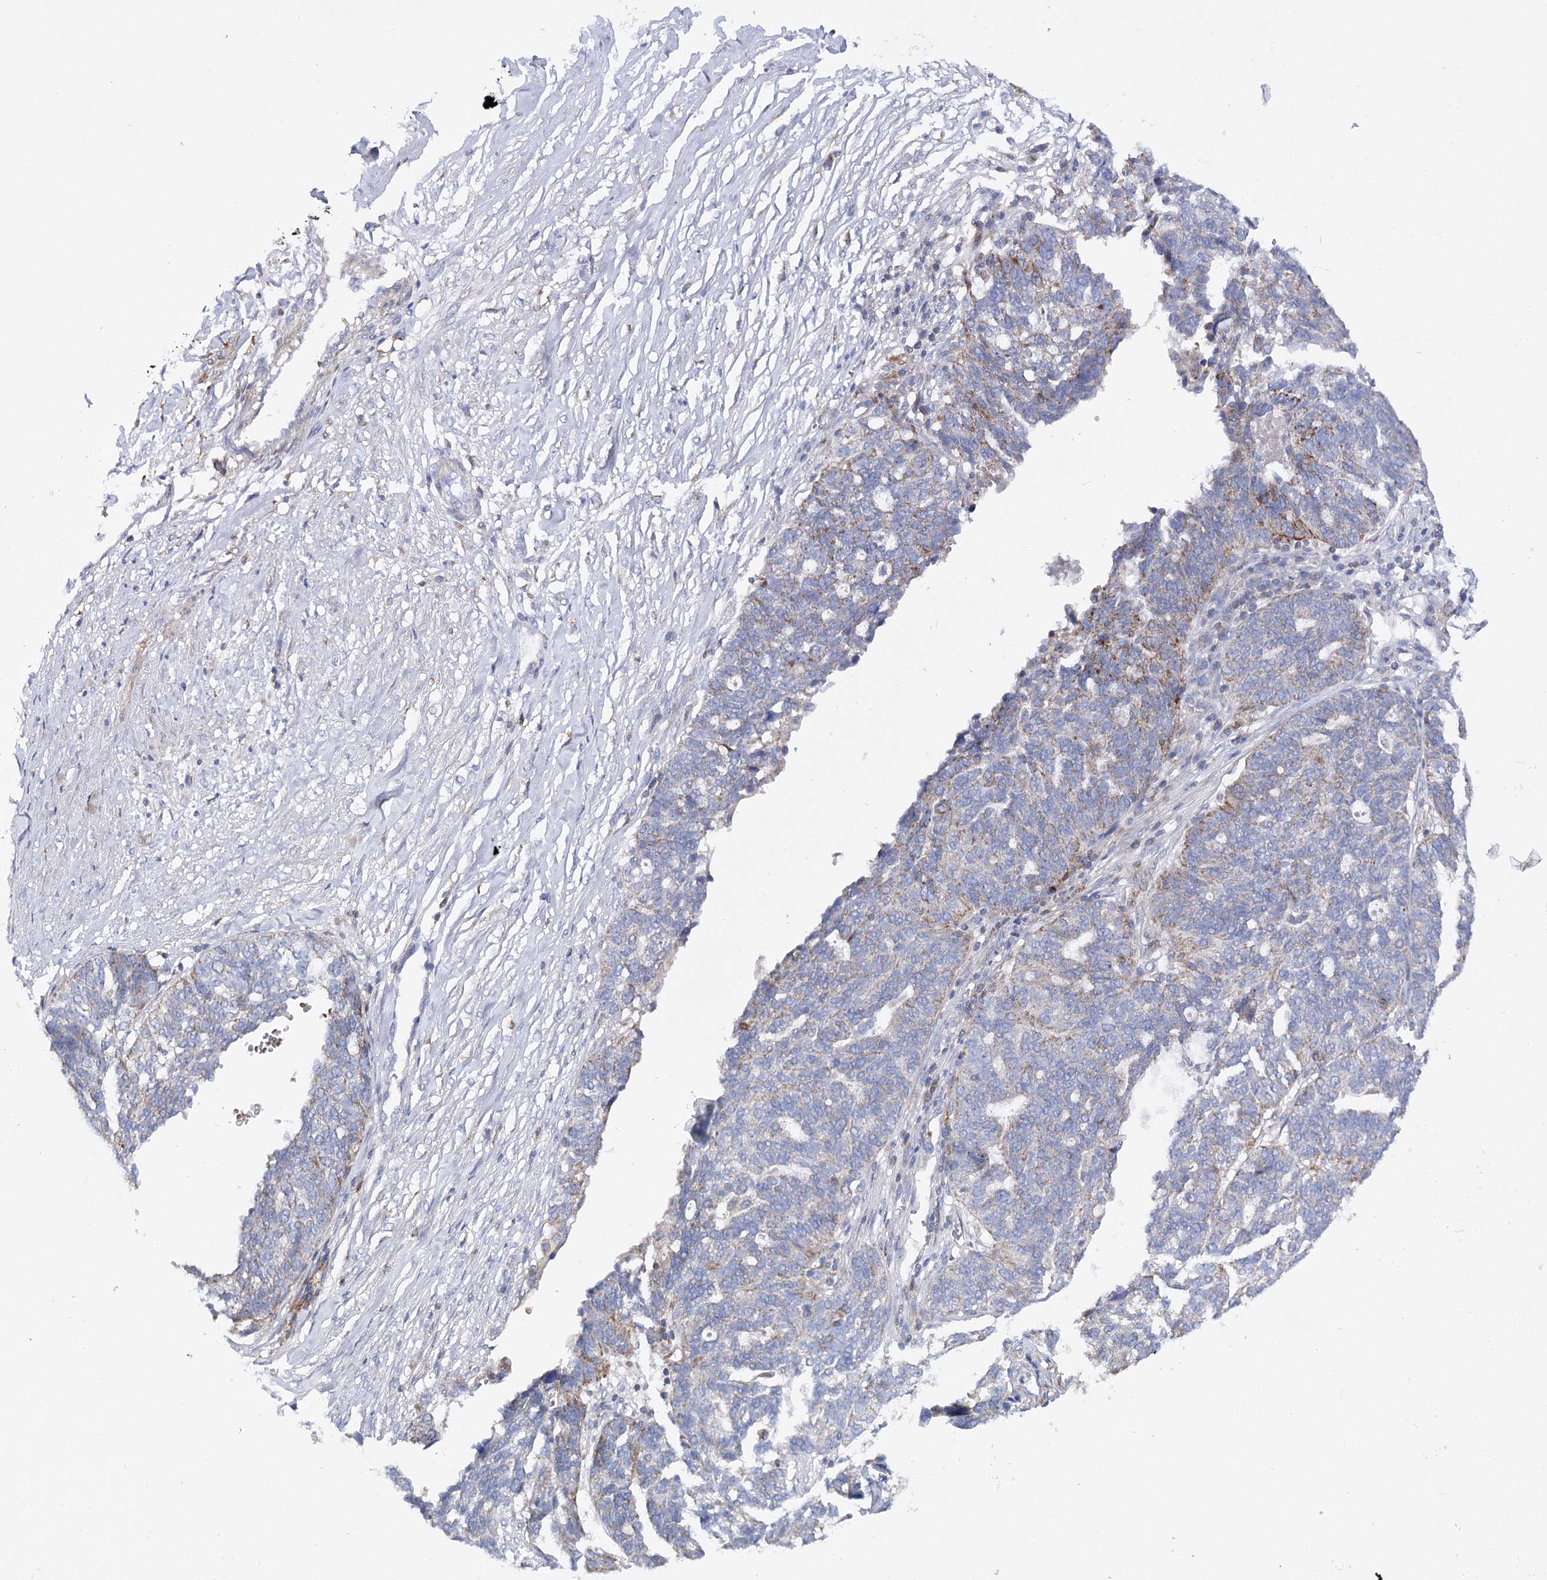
{"staining": {"intensity": "moderate", "quantity": "<25%", "location": "cytoplasmic/membranous"}, "tissue": "ovarian cancer", "cell_type": "Tumor cells", "image_type": "cancer", "snomed": [{"axis": "morphology", "description": "Cystadenocarcinoma, serous, NOS"}, {"axis": "topography", "description": "Ovary"}], "caption": "The immunohistochemical stain highlights moderate cytoplasmic/membranous positivity in tumor cells of serous cystadenocarcinoma (ovarian) tissue. (Brightfield microscopy of DAB IHC at high magnification).", "gene": "COX15", "patient": {"sex": "female", "age": 59}}